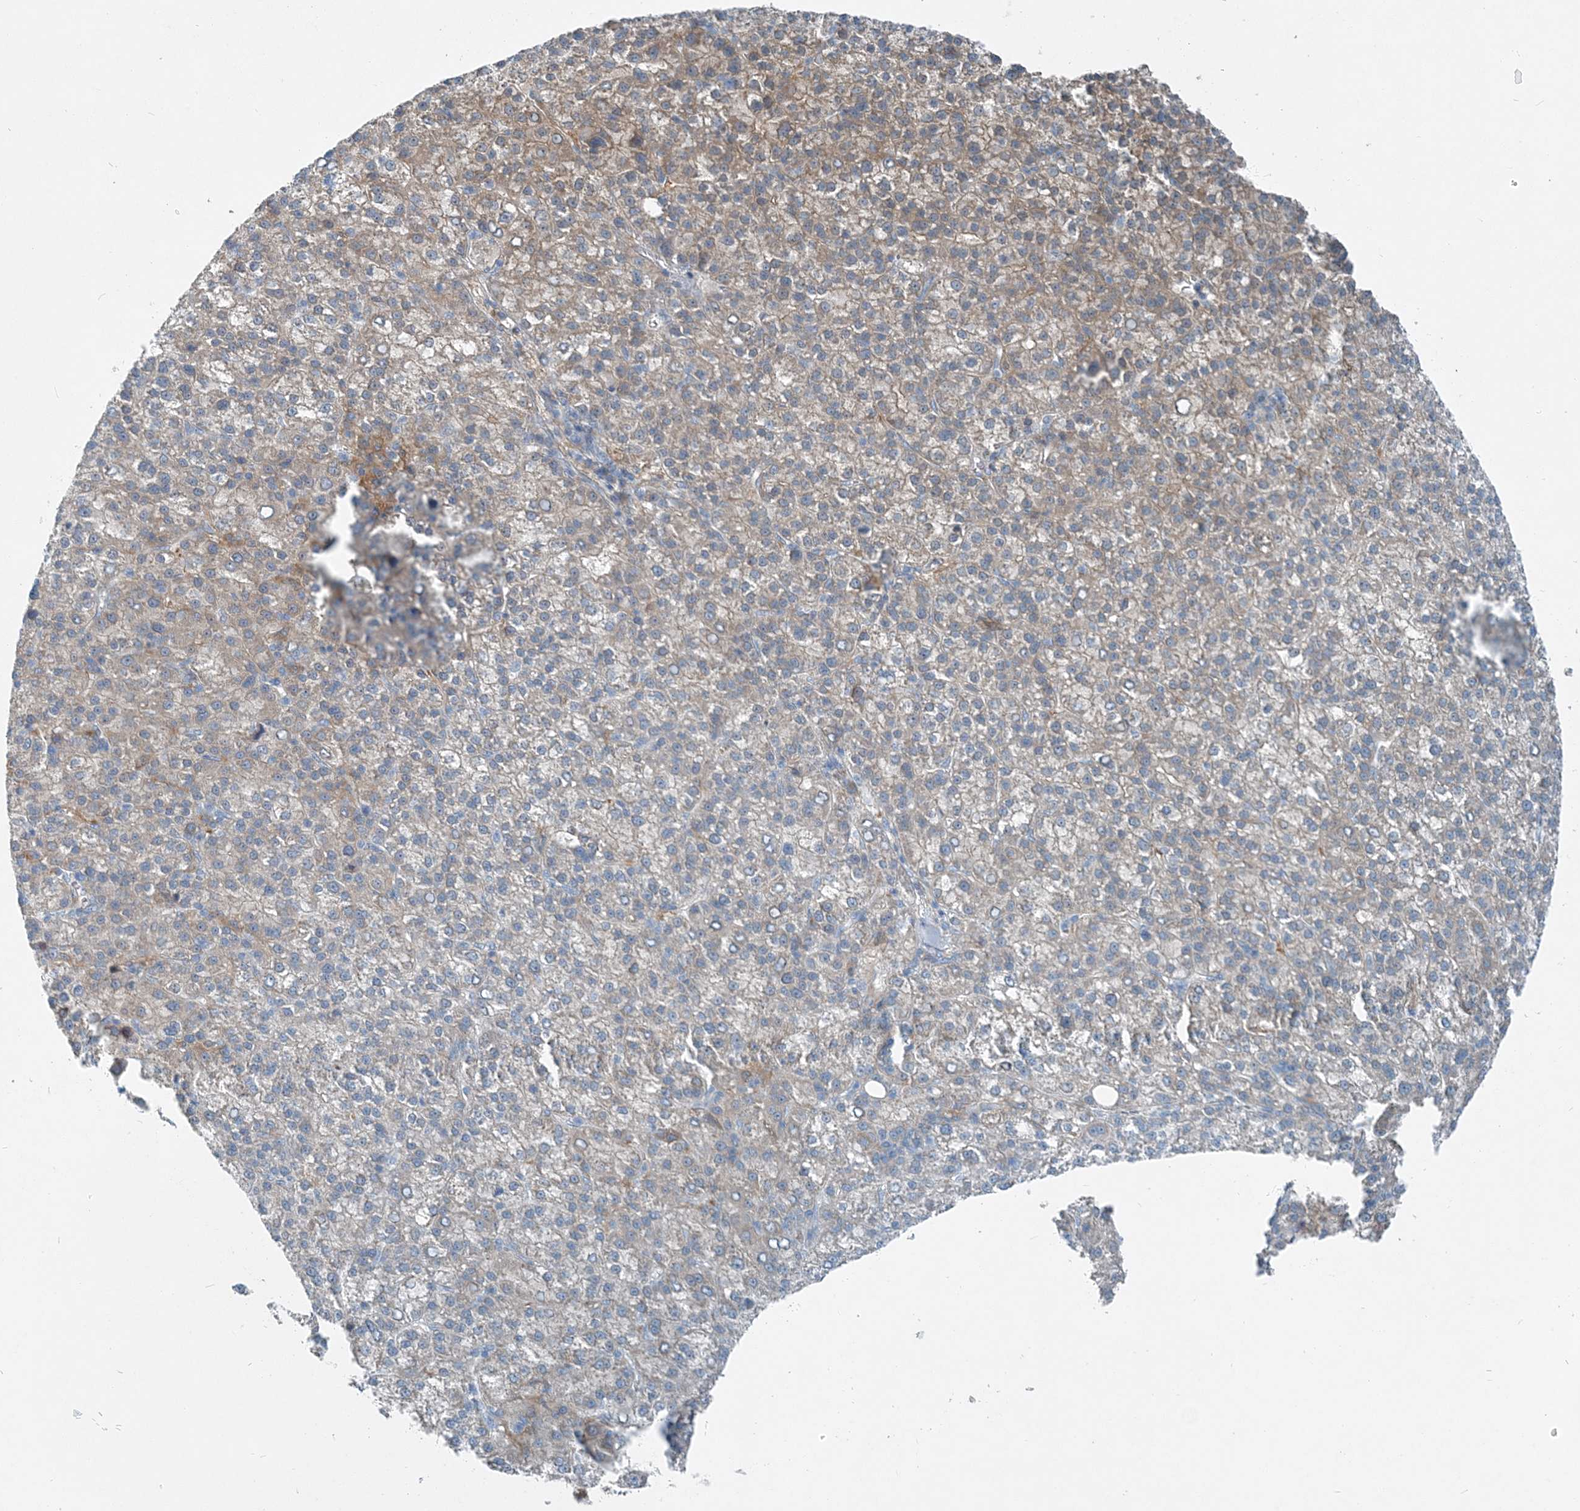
{"staining": {"intensity": "moderate", "quantity": "<25%", "location": "cytoplasmic/membranous"}, "tissue": "liver cancer", "cell_type": "Tumor cells", "image_type": "cancer", "snomed": [{"axis": "morphology", "description": "Carcinoma, Hepatocellular, NOS"}, {"axis": "topography", "description": "Liver"}], "caption": "Liver cancer (hepatocellular carcinoma) stained with a protein marker exhibits moderate staining in tumor cells.", "gene": "ARMH1", "patient": {"sex": "female", "age": 58}}